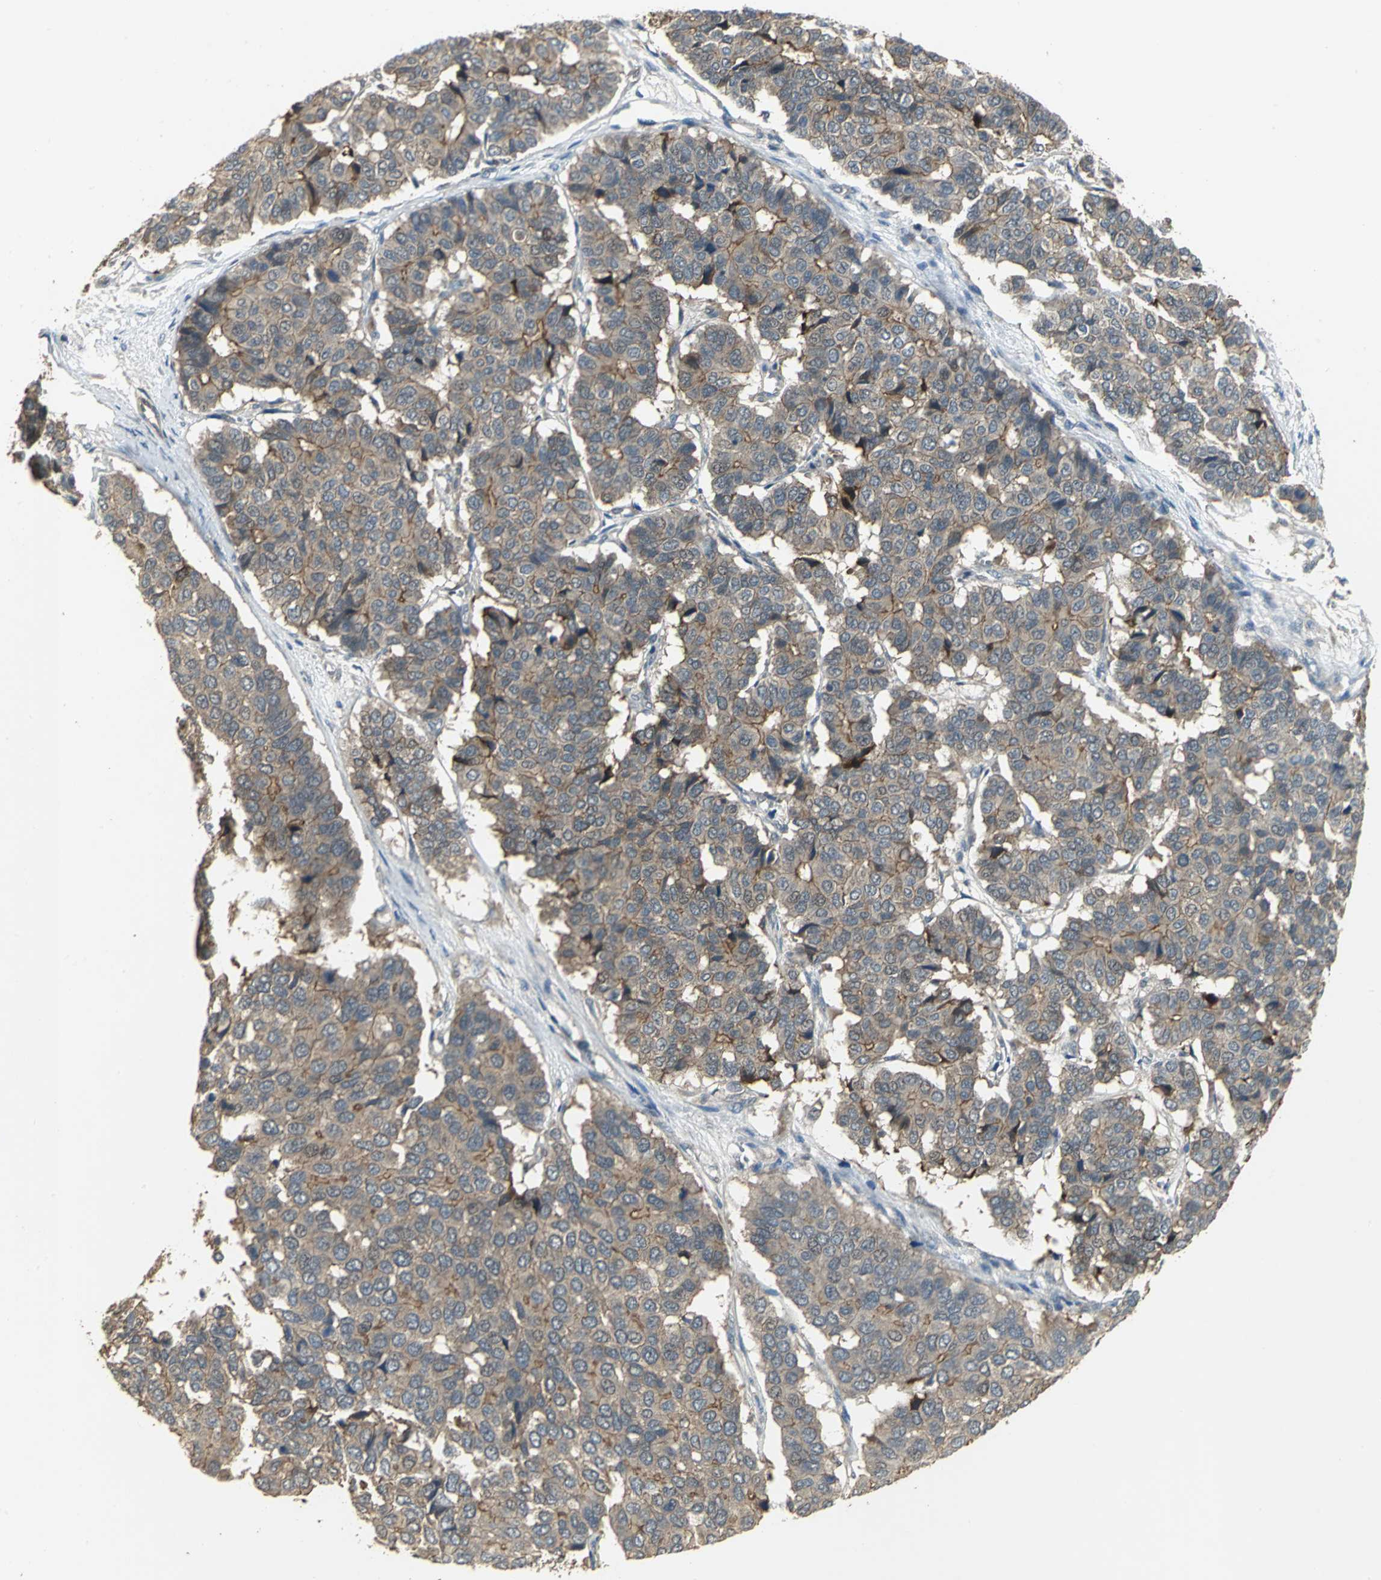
{"staining": {"intensity": "moderate", "quantity": ">75%", "location": "cytoplasmic/membranous"}, "tissue": "pancreatic cancer", "cell_type": "Tumor cells", "image_type": "cancer", "snomed": [{"axis": "morphology", "description": "Adenocarcinoma, NOS"}, {"axis": "topography", "description": "Pancreas"}], "caption": "This is a histology image of immunohistochemistry (IHC) staining of pancreatic adenocarcinoma, which shows moderate staining in the cytoplasmic/membranous of tumor cells.", "gene": "MET", "patient": {"sex": "male", "age": 50}}